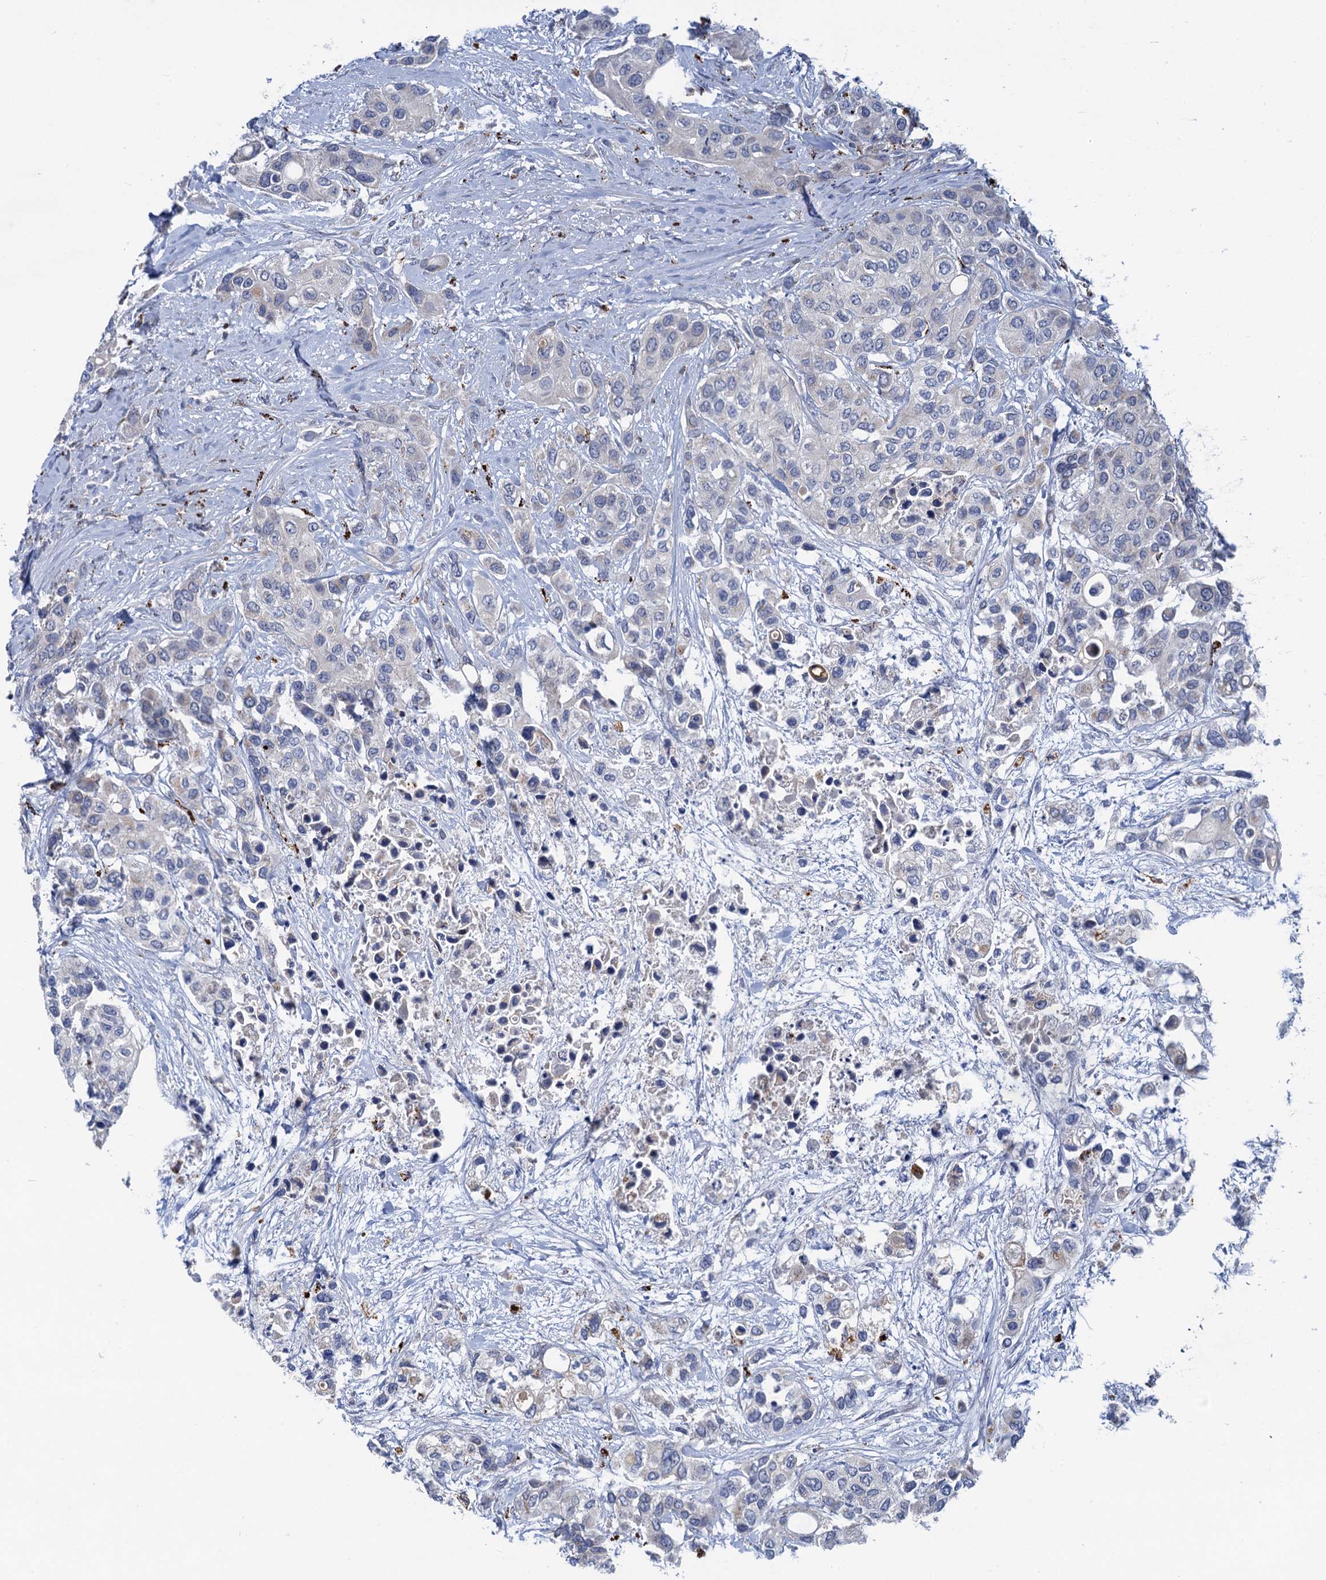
{"staining": {"intensity": "negative", "quantity": "none", "location": "none"}, "tissue": "urothelial cancer", "cell_type": "Tumor cells", "image_type": "cancer", "snomed": [{"axis": "morphology", "description": "Normal tissue, NOS"}, {"axis": "morphology", "description": "Urothelial carcinoma, High grade"}, {"axis": "topography", "description": "Vascular tissue"}, {"axis": "topography", "description": "Urinary bladder"}], "caption": "DAB immunohistochemical staining of human high-grade urothelial carcinoma reveals no significant staining in tumor cells. (Brightfield microscopy of DAB (3,3'-diaminobenzidine) immunohistochemistry (IHC) at high magnification).", "gene": "ANKS3", "patient": {"sex": "female", "age": 56}}